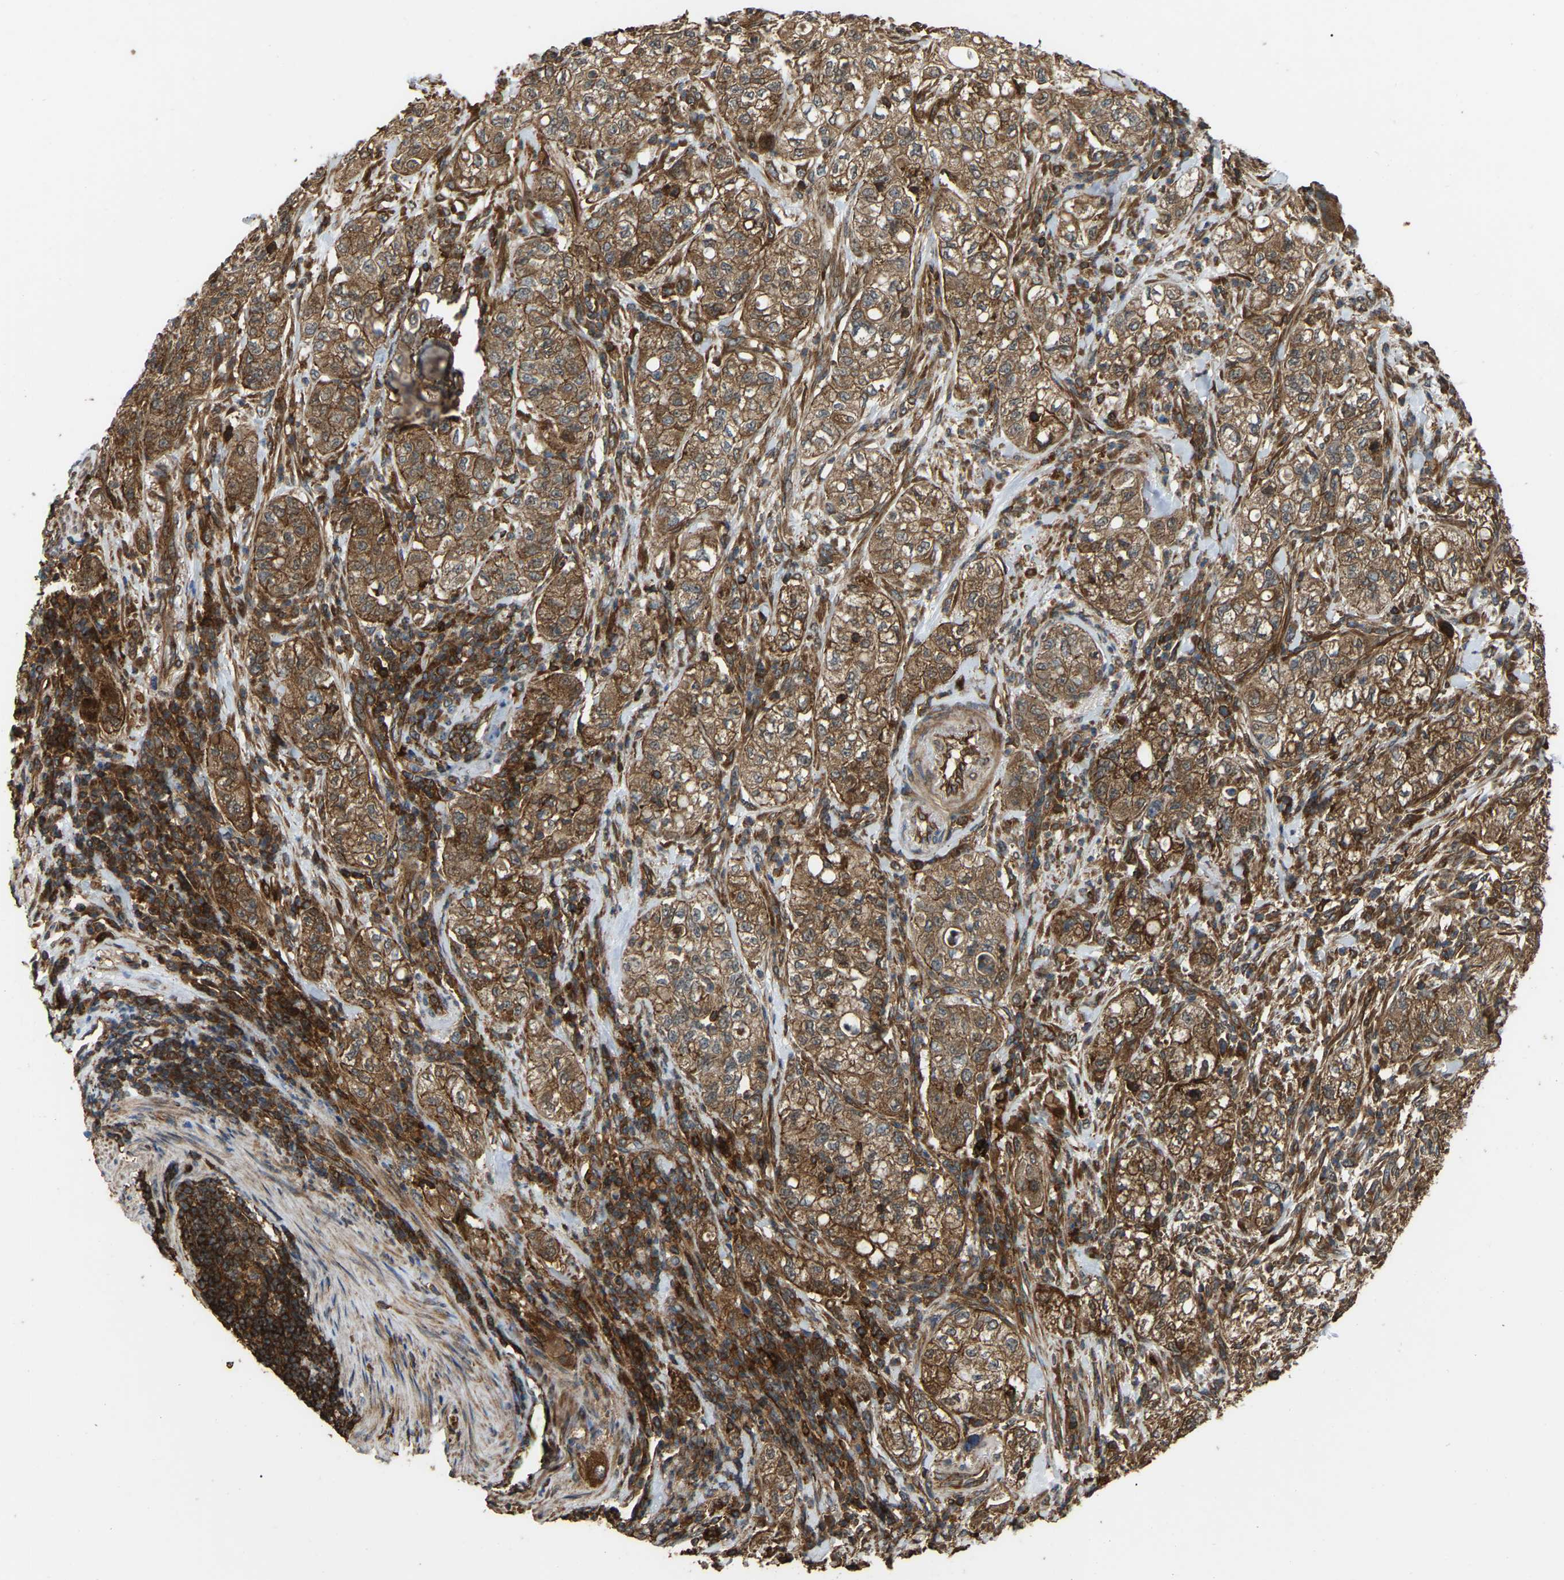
{"staining": {"intensity": "moderate", "quantity": ">75%", "location": "cytoplasmic/membranous"}, "tissue": "pancreatic cancer", "cell_type": "Tumor cells", "image_type": "cancer", "snomed": [{"axis": "morphology", "description": "Adenocarcinoma, NOS"}, {"axis": "topography", "description": "Pancreas"}], "caption": "IHC (DAB (3,3'-diaminobenzidine)) staining of pancreatic cancer displays moderate cytoplasmic/membranous protein positivity in about >75% of tumor cells.", "gene": "SAMD9L", "patient": {"sex": "female", "age": 78}}